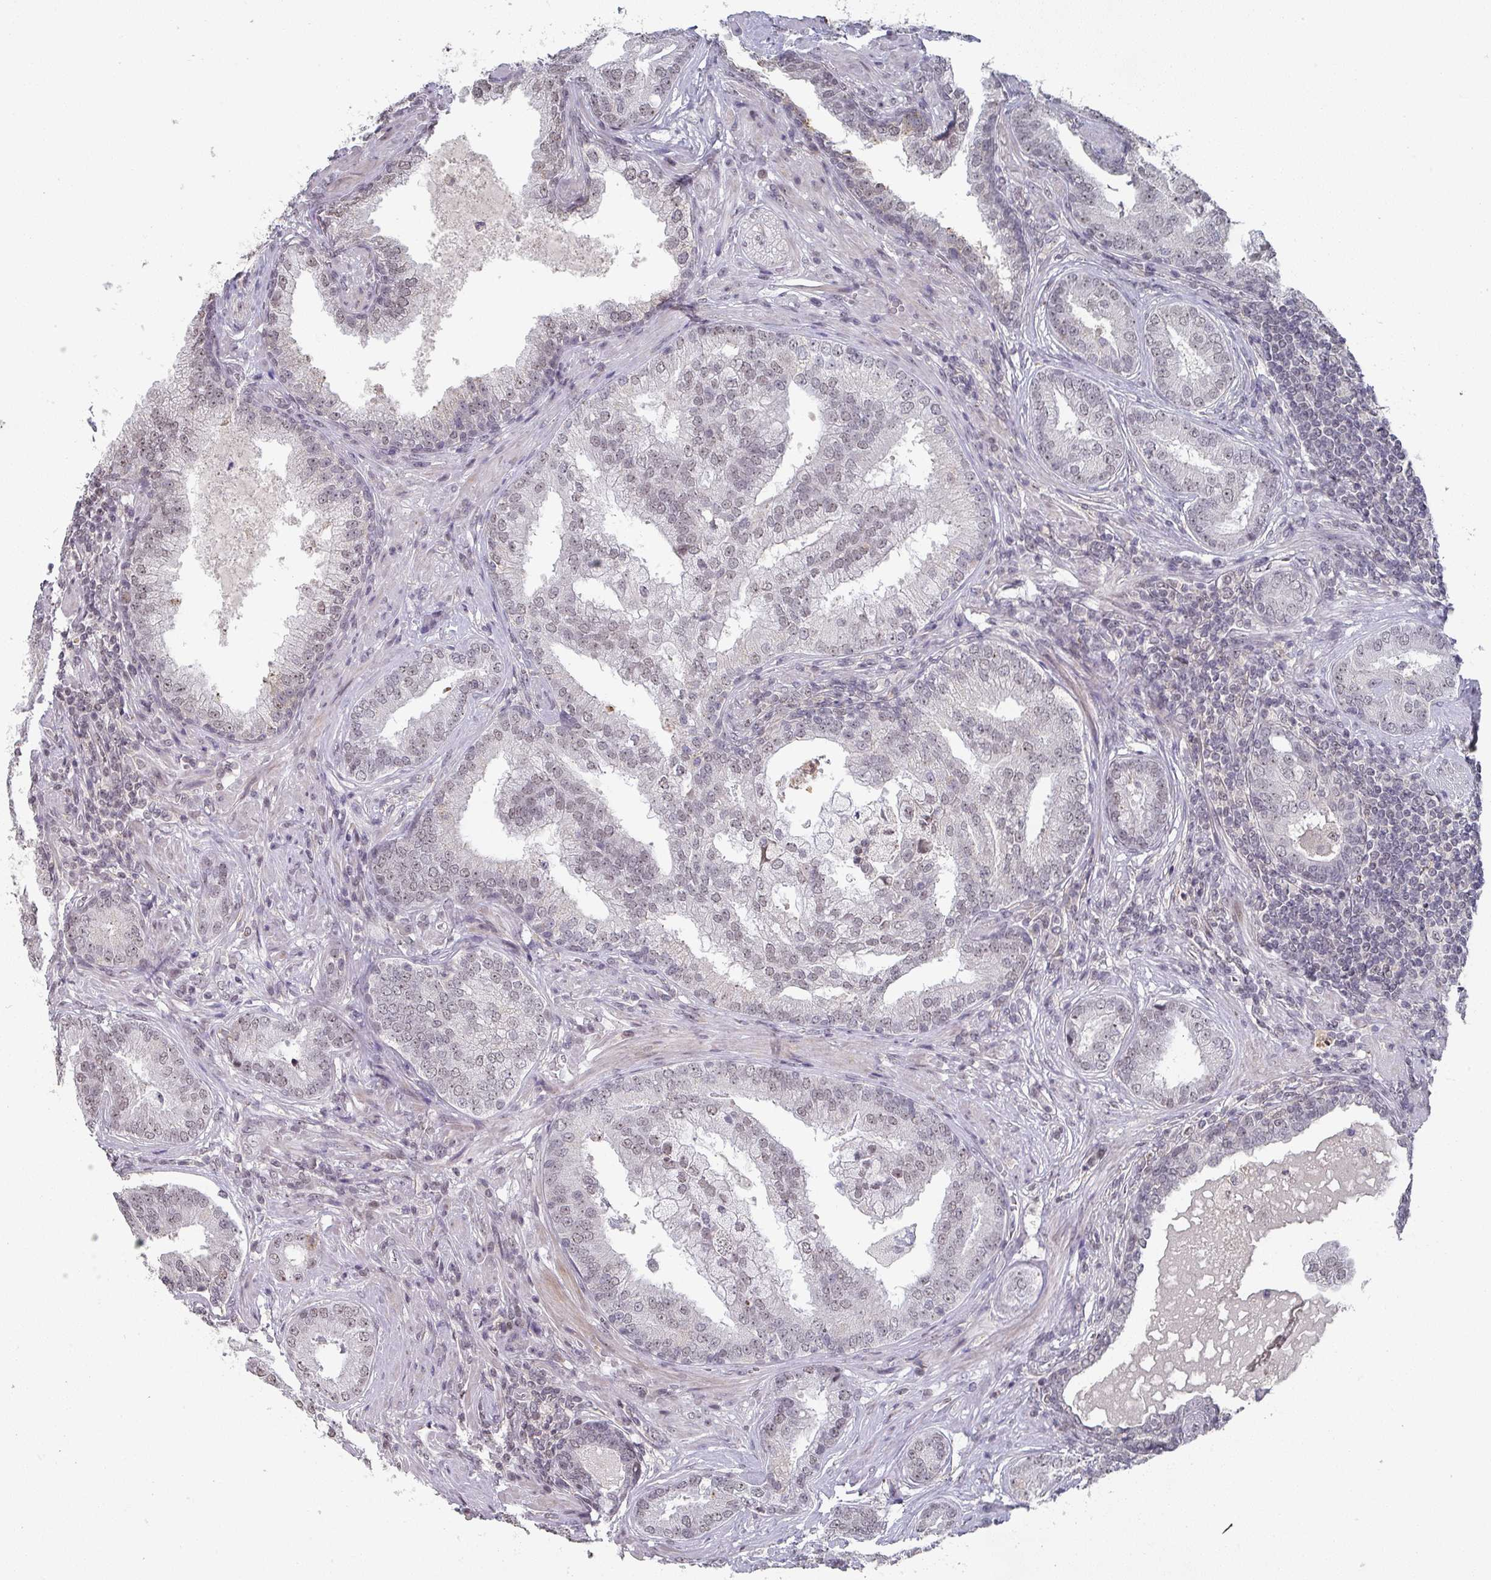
{"staining": {"intensity": "weak", "quantity": "25%-75%", "location": "nuclear"}, "tissue": "prostate cancer", "cell_type": "Tumor cells", "image_type": "cancer", "snomed": [{"axis": "morphology", "description": "Adenocarcinoma, High grade"}, {"axis": "topography", "description": "Prostate"}], "caption": "High-magnification brightfield microscopy of adenocarcinoma (high-grade) (prostate) stained with DAB (3,3'-diaminobenzidine) (brown) and counterstained with hematoxylin (blue). tumor cells exhibit weak nuclear positivity is identified in about25%-75% of cells.", "gene": "ZNF654", "patient": {"sex": "male", "age": 55}}